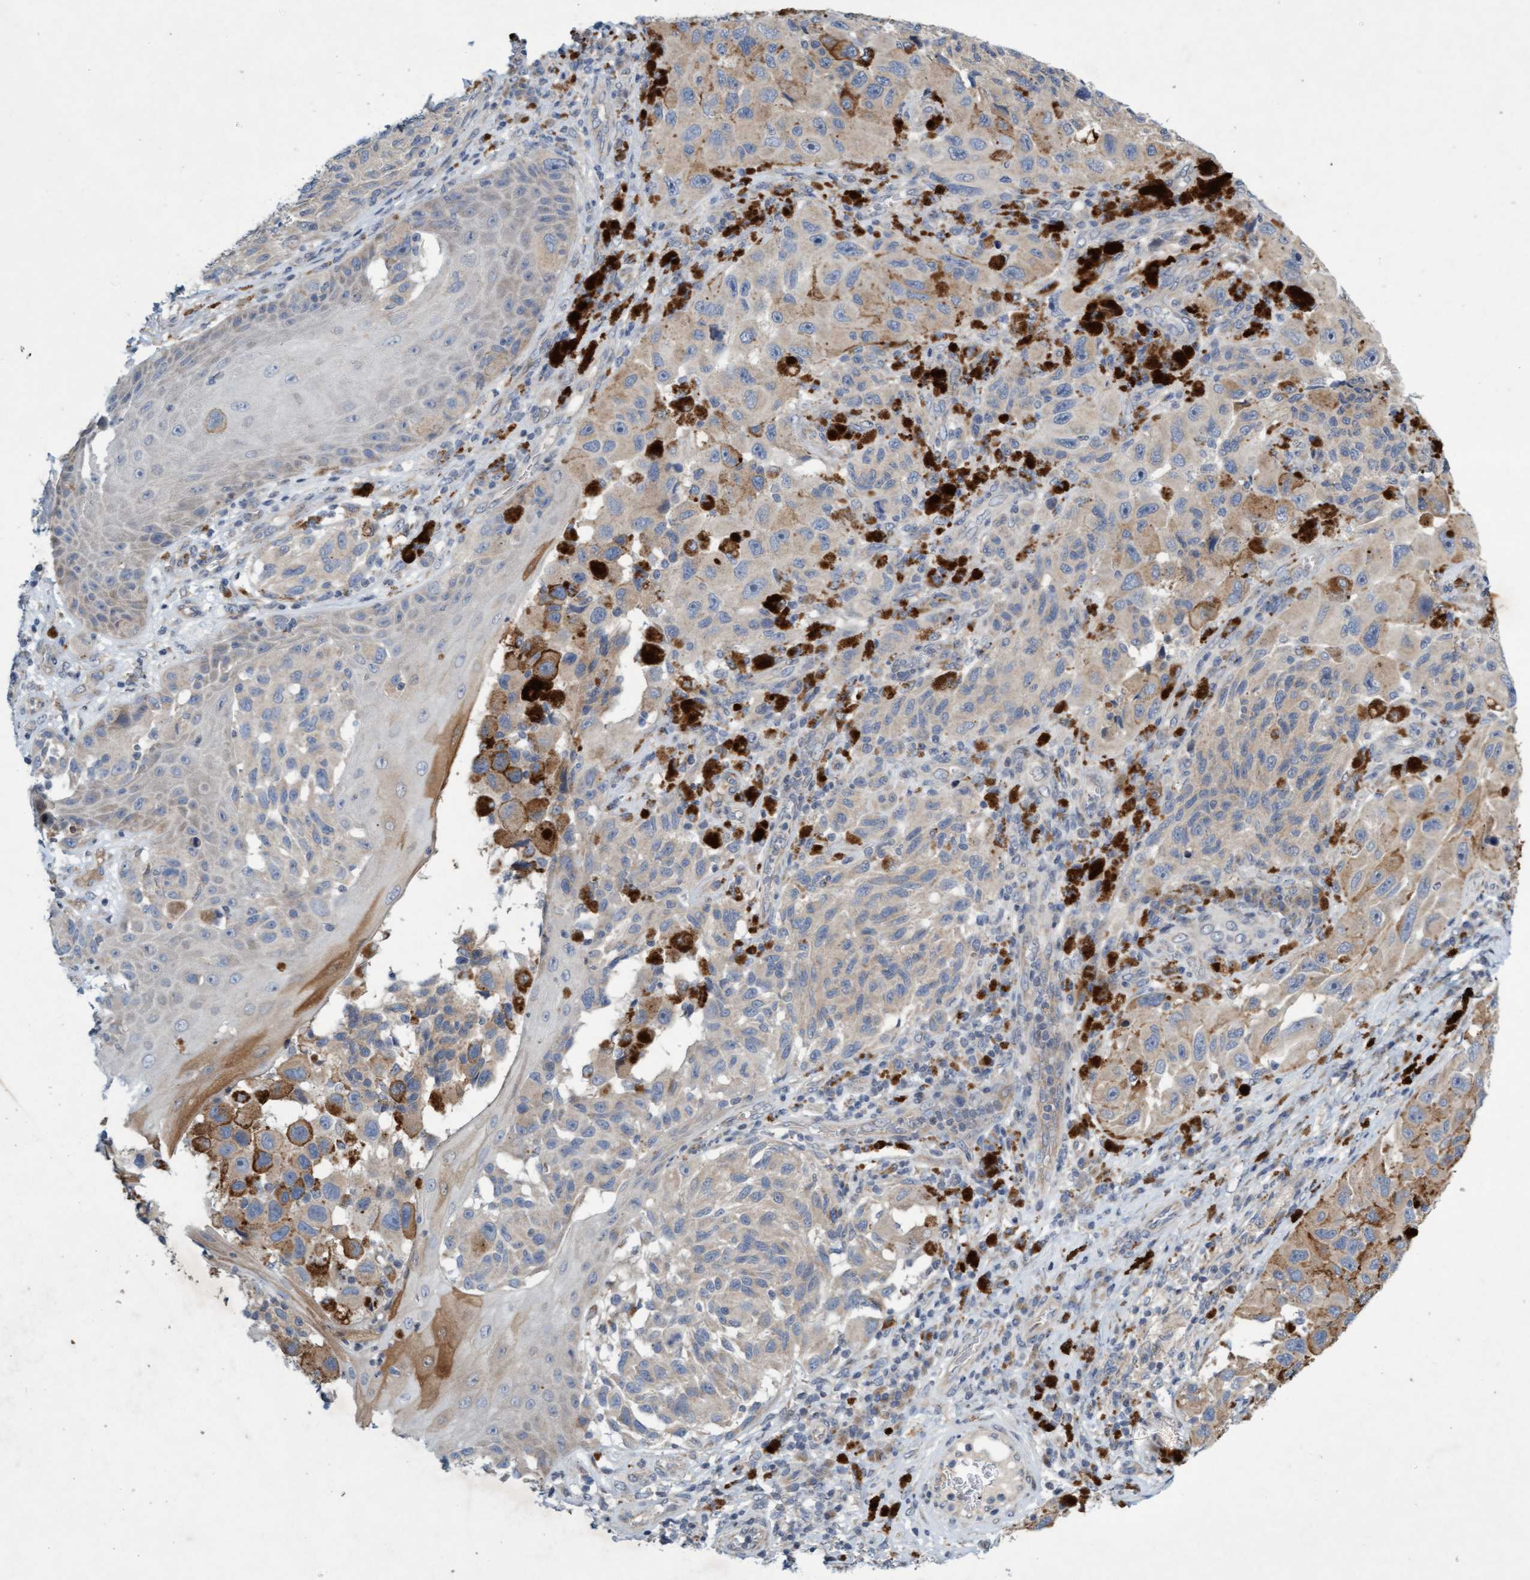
{"staining": {"intensity": "weak", "quantity": "<25%", "location": "cytoplasmic/membranous"}, "tissue": "melanoma", "cell_type": "Tumor cells", "image_type": "cancer", "snomed": [{"axis": "morphology", "description": "Malignant melanoma, NOS"}, {"axis": "topography", "description": "Skin"}], "caption": "Immunohistochemistry (IHC) of melanoma displays no staining in tumor cells. (Brightfield microscopy of DAB (3,3'-diaminobenzidine) immunohistochemistry (IHC) at high magnification).", "gene": "DDHD2", "patient": {"sex": "female", "age": 73}}